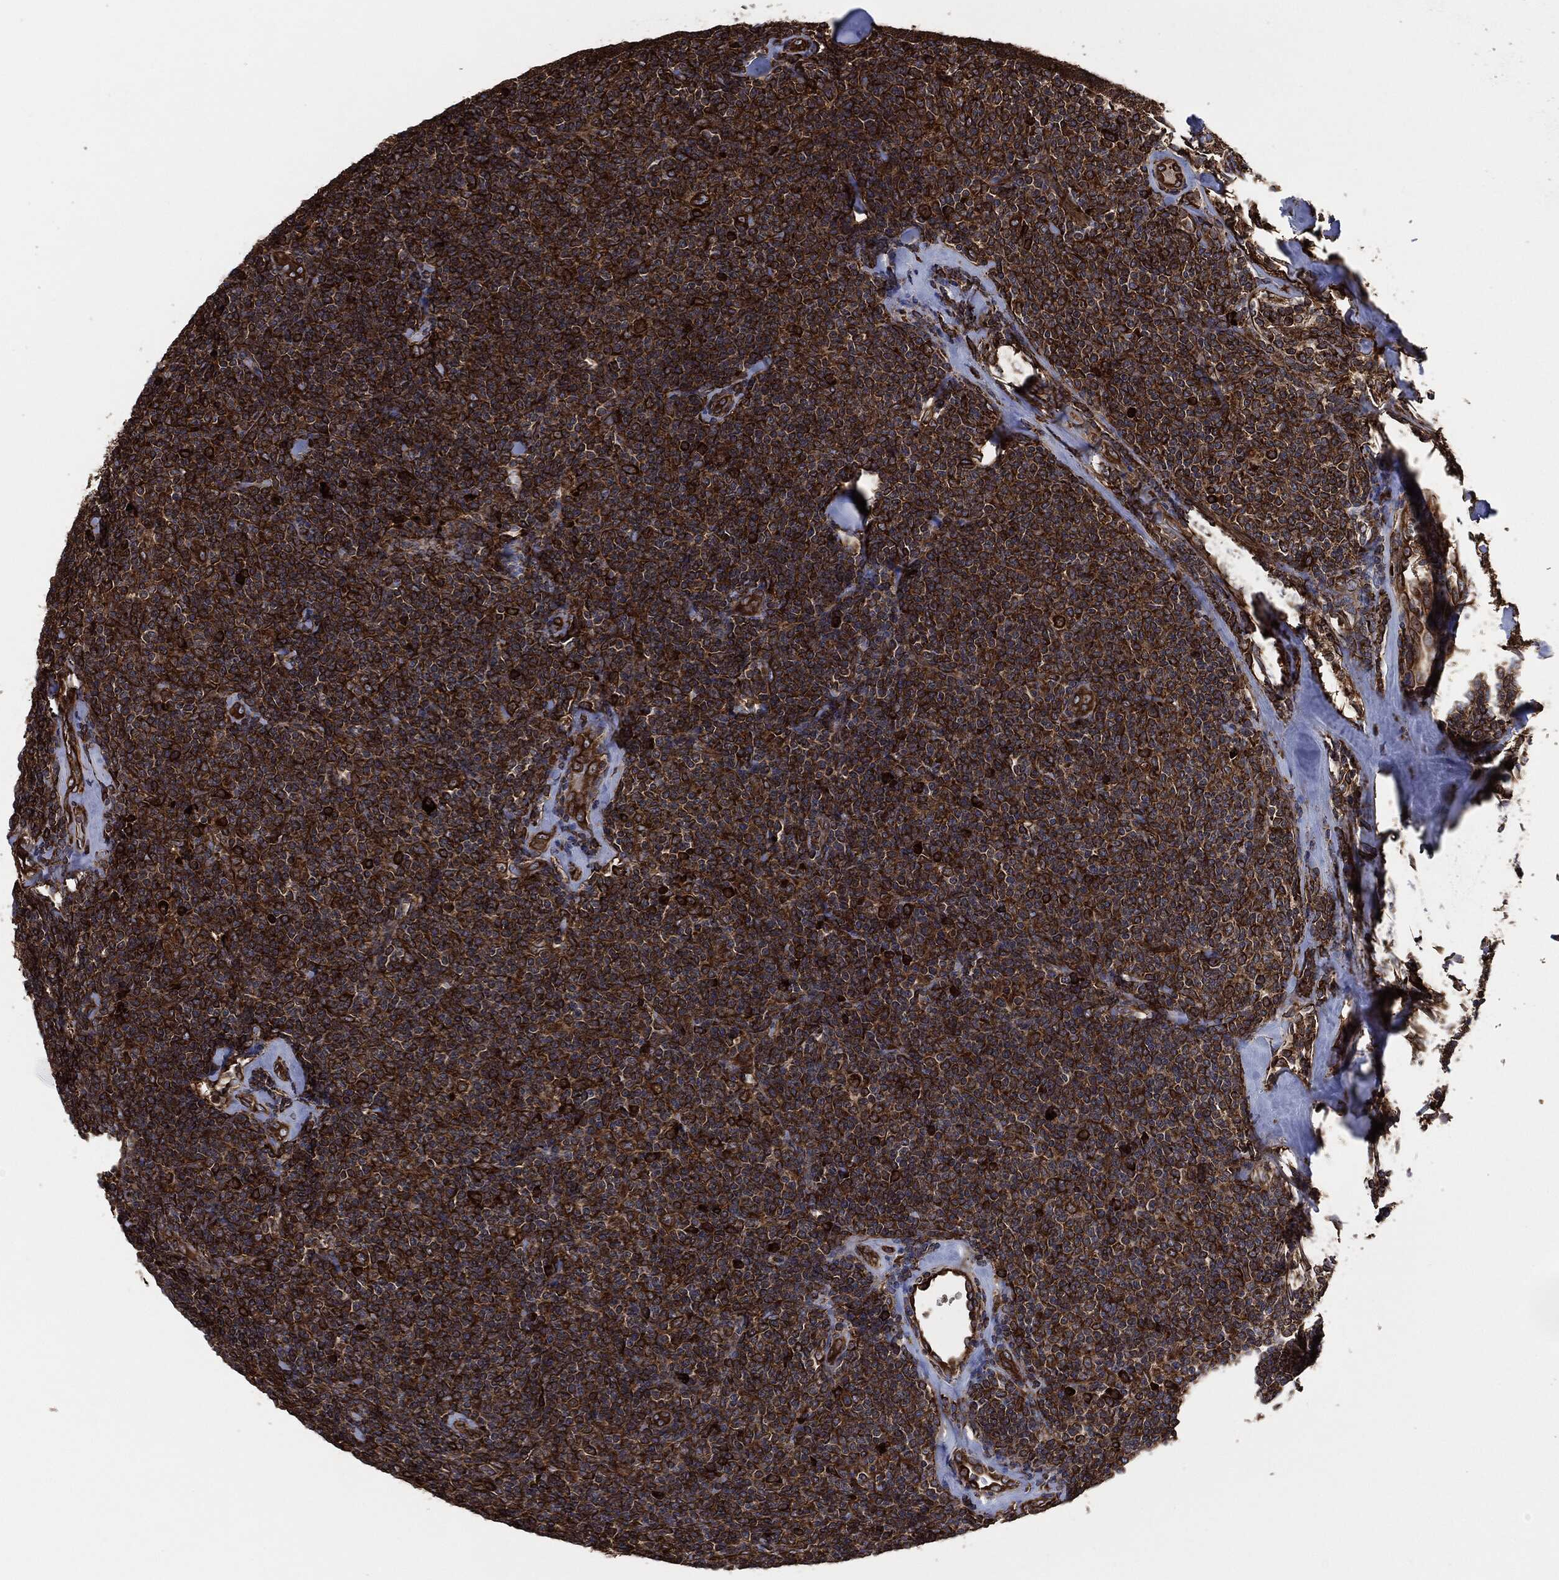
{"staining": {"intensity": "strong", "quantity": ">75%", "location": "cytoplasmic/membranous"}, "tissue": "lymphoma", "cell_type": "Tumor cells", "image_type": "cancer", "snomed": [{"axis": "morphology", "description": "Malignant lymphoma, non-Hodgkin's type, Low grade"}, {"axis": "topography", "description": "Lymph node"}], "caption": "The image reveals immunohistochemical staining of lymphoma. There is strong cytoplasmic/membranous staining is present in approximately >75% of tumor cells. The protein of interest is stained brown, and the nuclei are stained in blue (DAB (3,3'-diaminobenzidine) IHC with brightfield microscopy, high magnification).", "gene": "AMFR", "patient": {"sex": "female", "age": 56}}